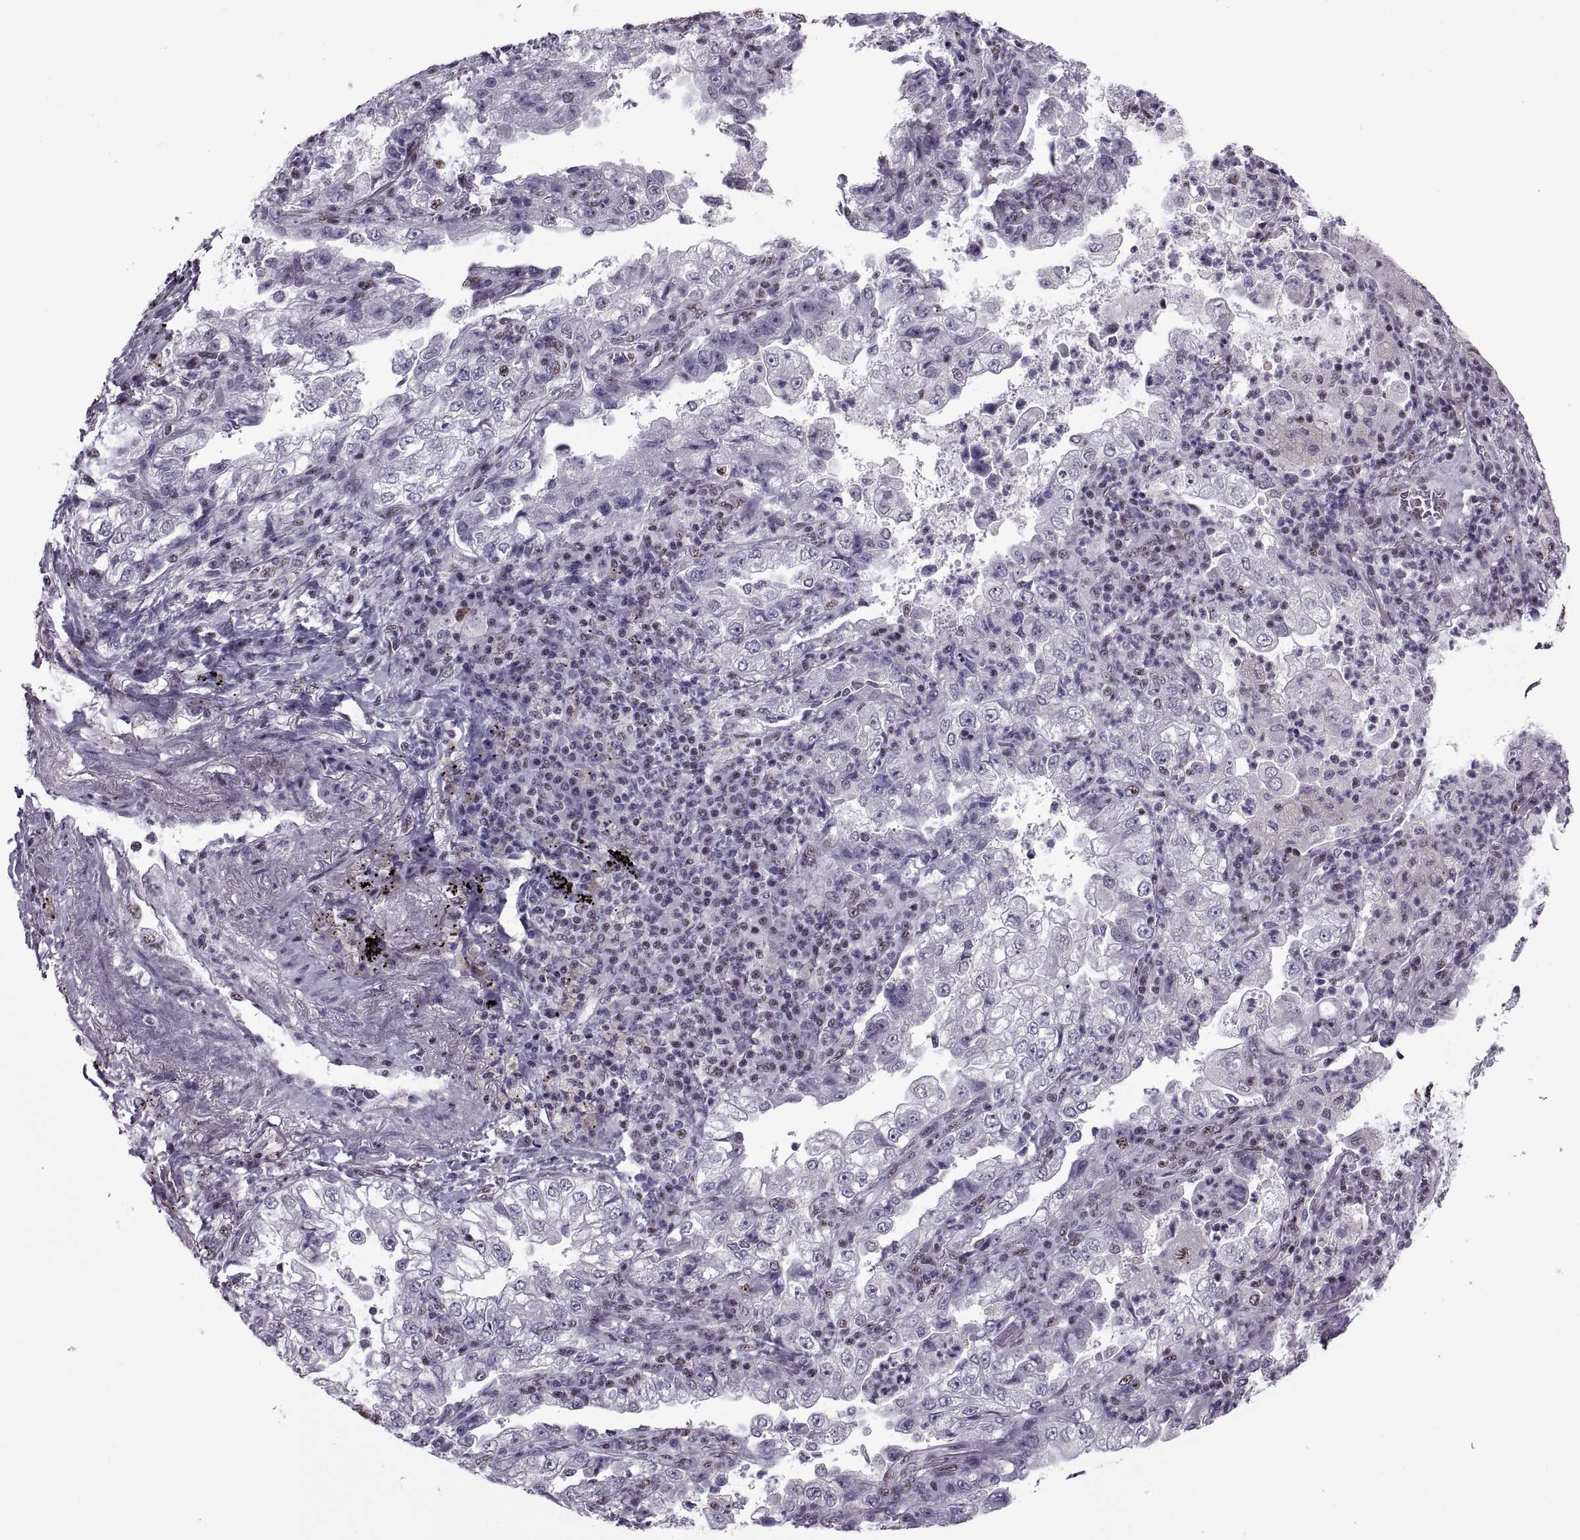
{"staining": {"intensity": "negative", "quantity": "none", "location": "none"}, "tissue": "lung cancer", "cell_type": "Tumor cells", "image_type": "cancer", "snomed": [{"axis": "morphology", "description": "Adenocarcinoma, NOS"}, {"axis": "topography", "description": "Lung"}], "caption": "Micrograph shows no significant protein positivity in tumor cells of lung cancer (adenocarcinoma).", "gene": "MAGEA4", "patient": {"sex": "female", "age": 73}}